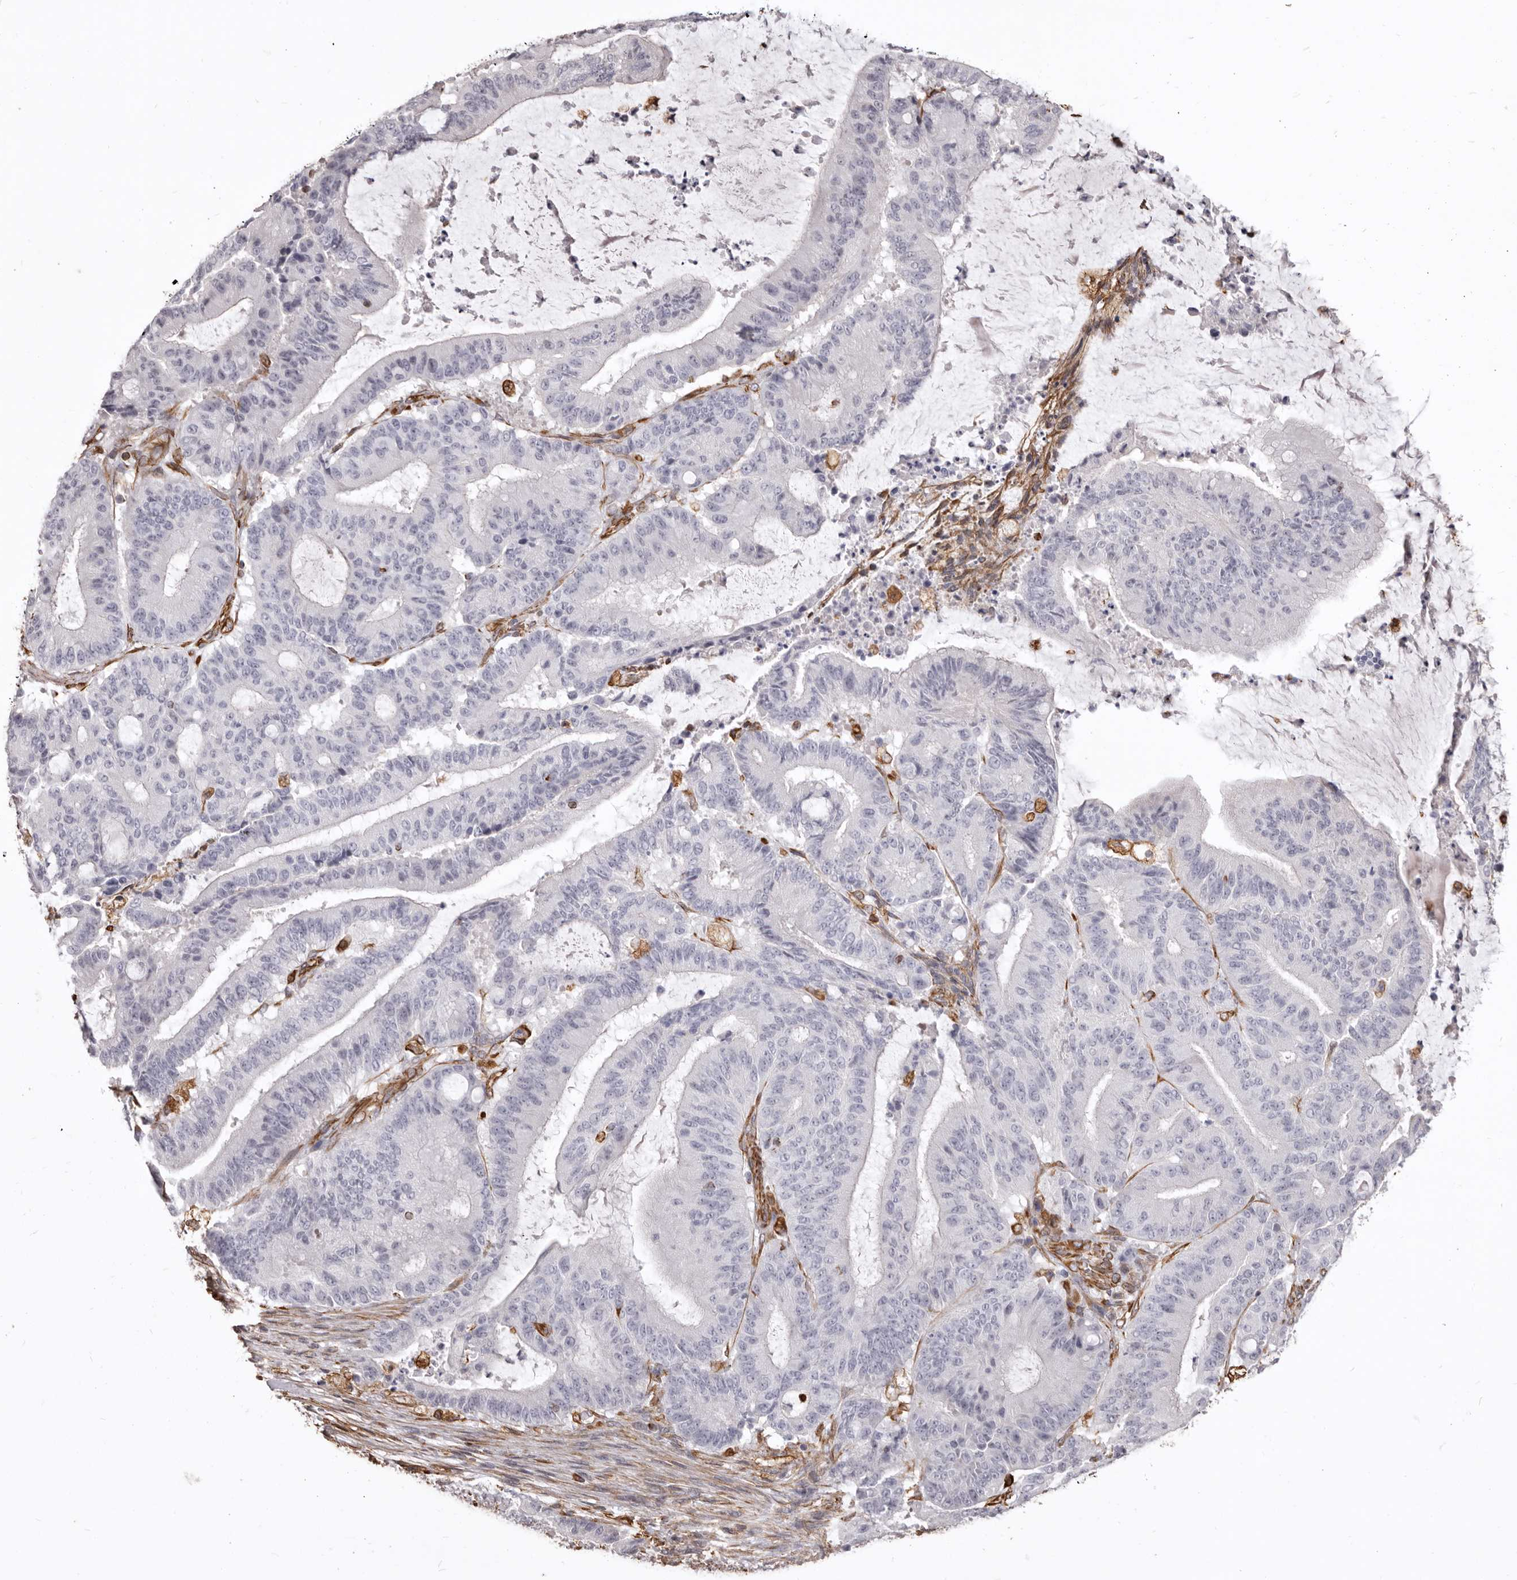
{"staining": {"intensity": "negative", "quantity": "none", "location": "none"}, "tissue": "liver cancer", "cell_type": "Tumor cells", "image_type": "cancer", "snomed": [{"axis": "morphology", "description": "Normal tissue, NOS"}, {"axis": "morphology", "description": "Cholangiocarcinoma"}, {"axis": "topography", "description": "Liver"}, {"axis": "topography", "description": "Peripheral nerve tissue"}], "caption": "Protein analysis of liver cancer shows no significant positivity in tumor cells. (Stains: DAB (3,3'-diaminobenzidine) immunohistochemistry (IHC) with hematoxylin counter stain, Microscopy: brightfield microscopy at high magnification).", "gene": "MTURN", "patient": {"sex": "female", "age": 73}}